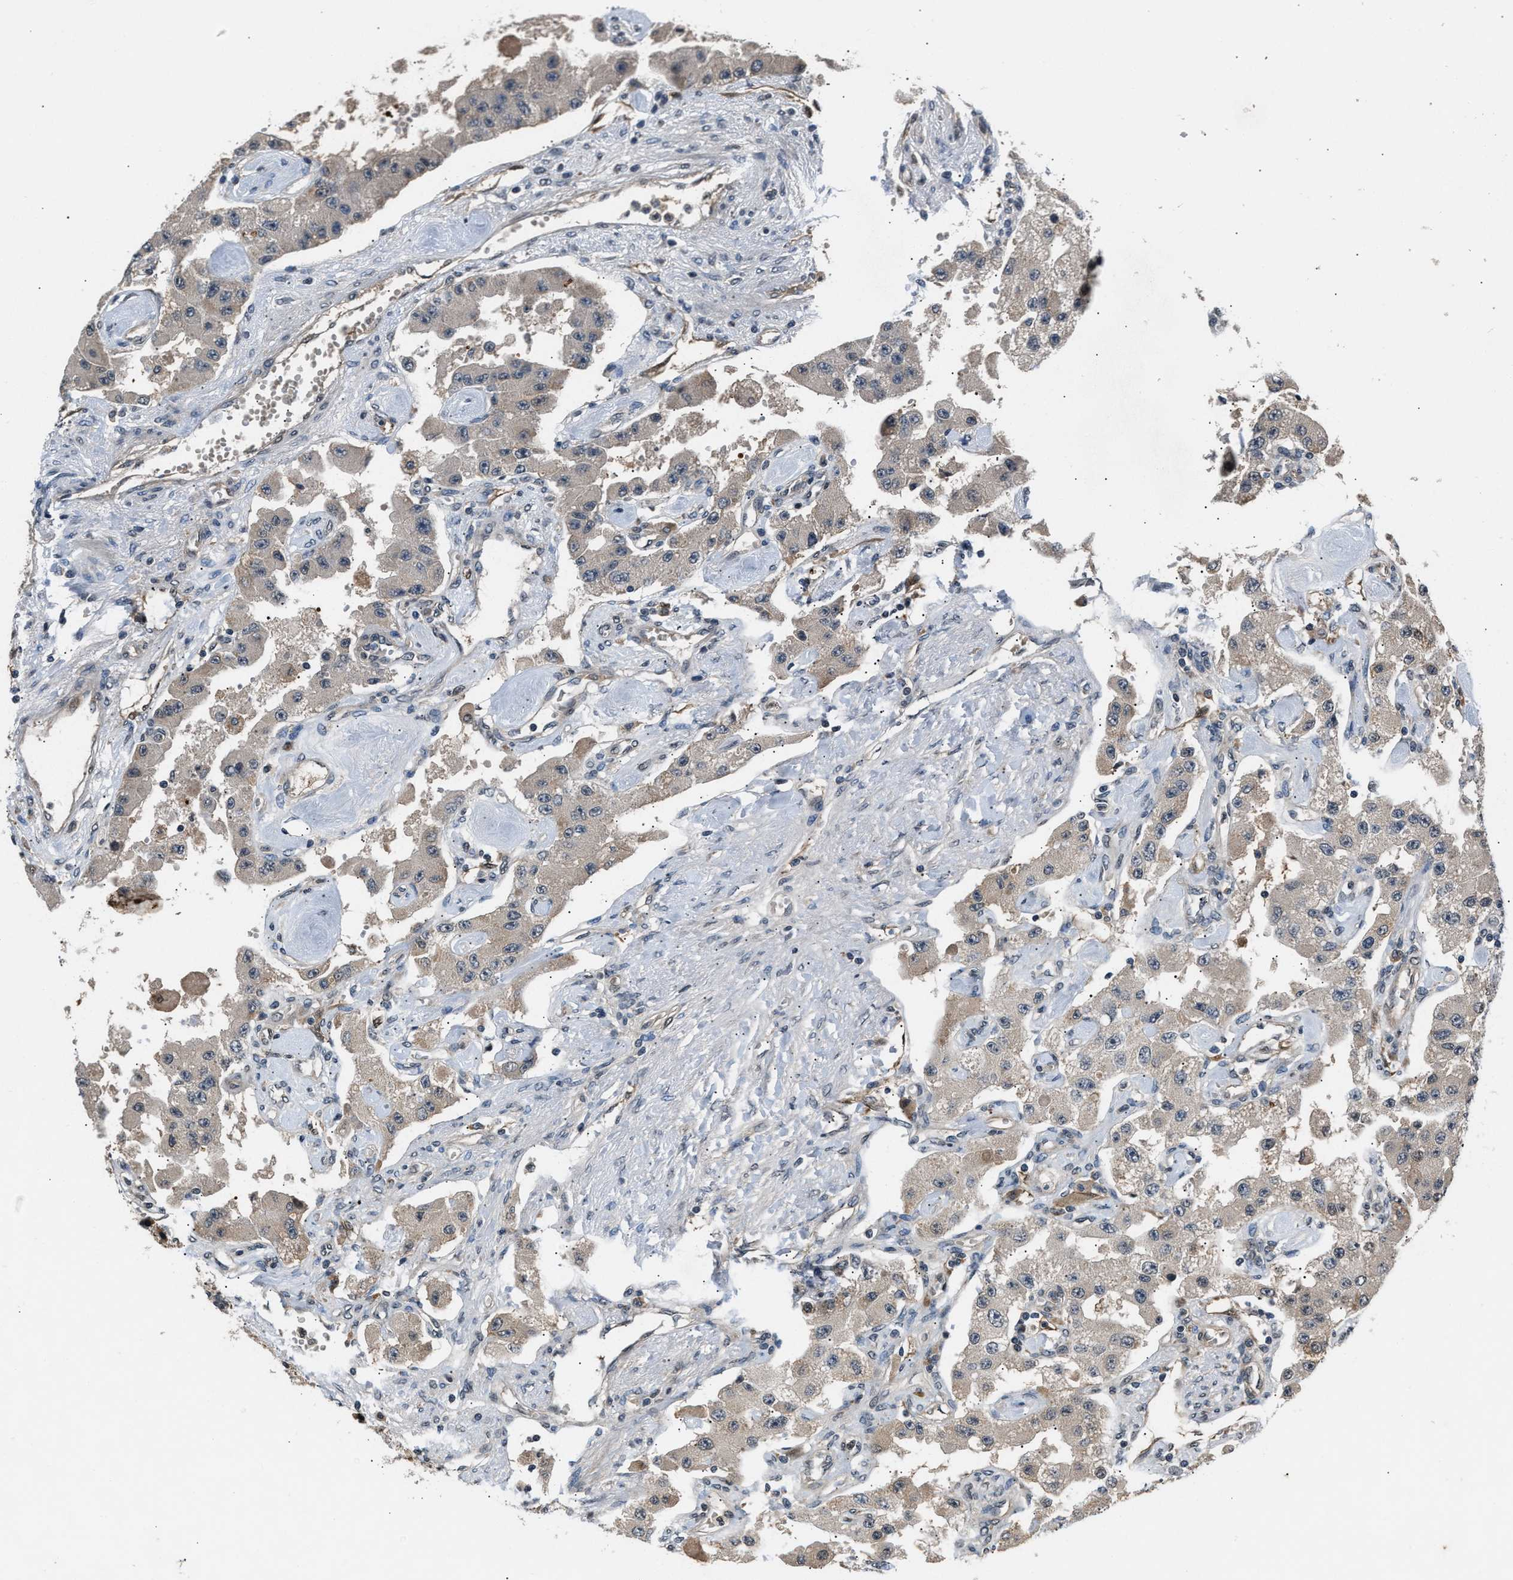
{"staining": {"intensity": "weak", "quantity": "<25%", "location": "cytoplasmic/membranous"}, "tissue": "carcinoid", "cell_type": "Tumor cells", "image_type": "cancer", "snomed": [{"axis": "morphology", "description": "Carcinoid, malignant, NOS"}, {"axis": "topography", "description": "Pancreas"}], "caption": "Immunohistochemistry image of neoplastic tissue: carcinoid (malignant) stained with DAB reveals no significant protein positivity in tumor cells.", "gene": "TP53I3", "patient": {"sex": "male", "age": 41}}